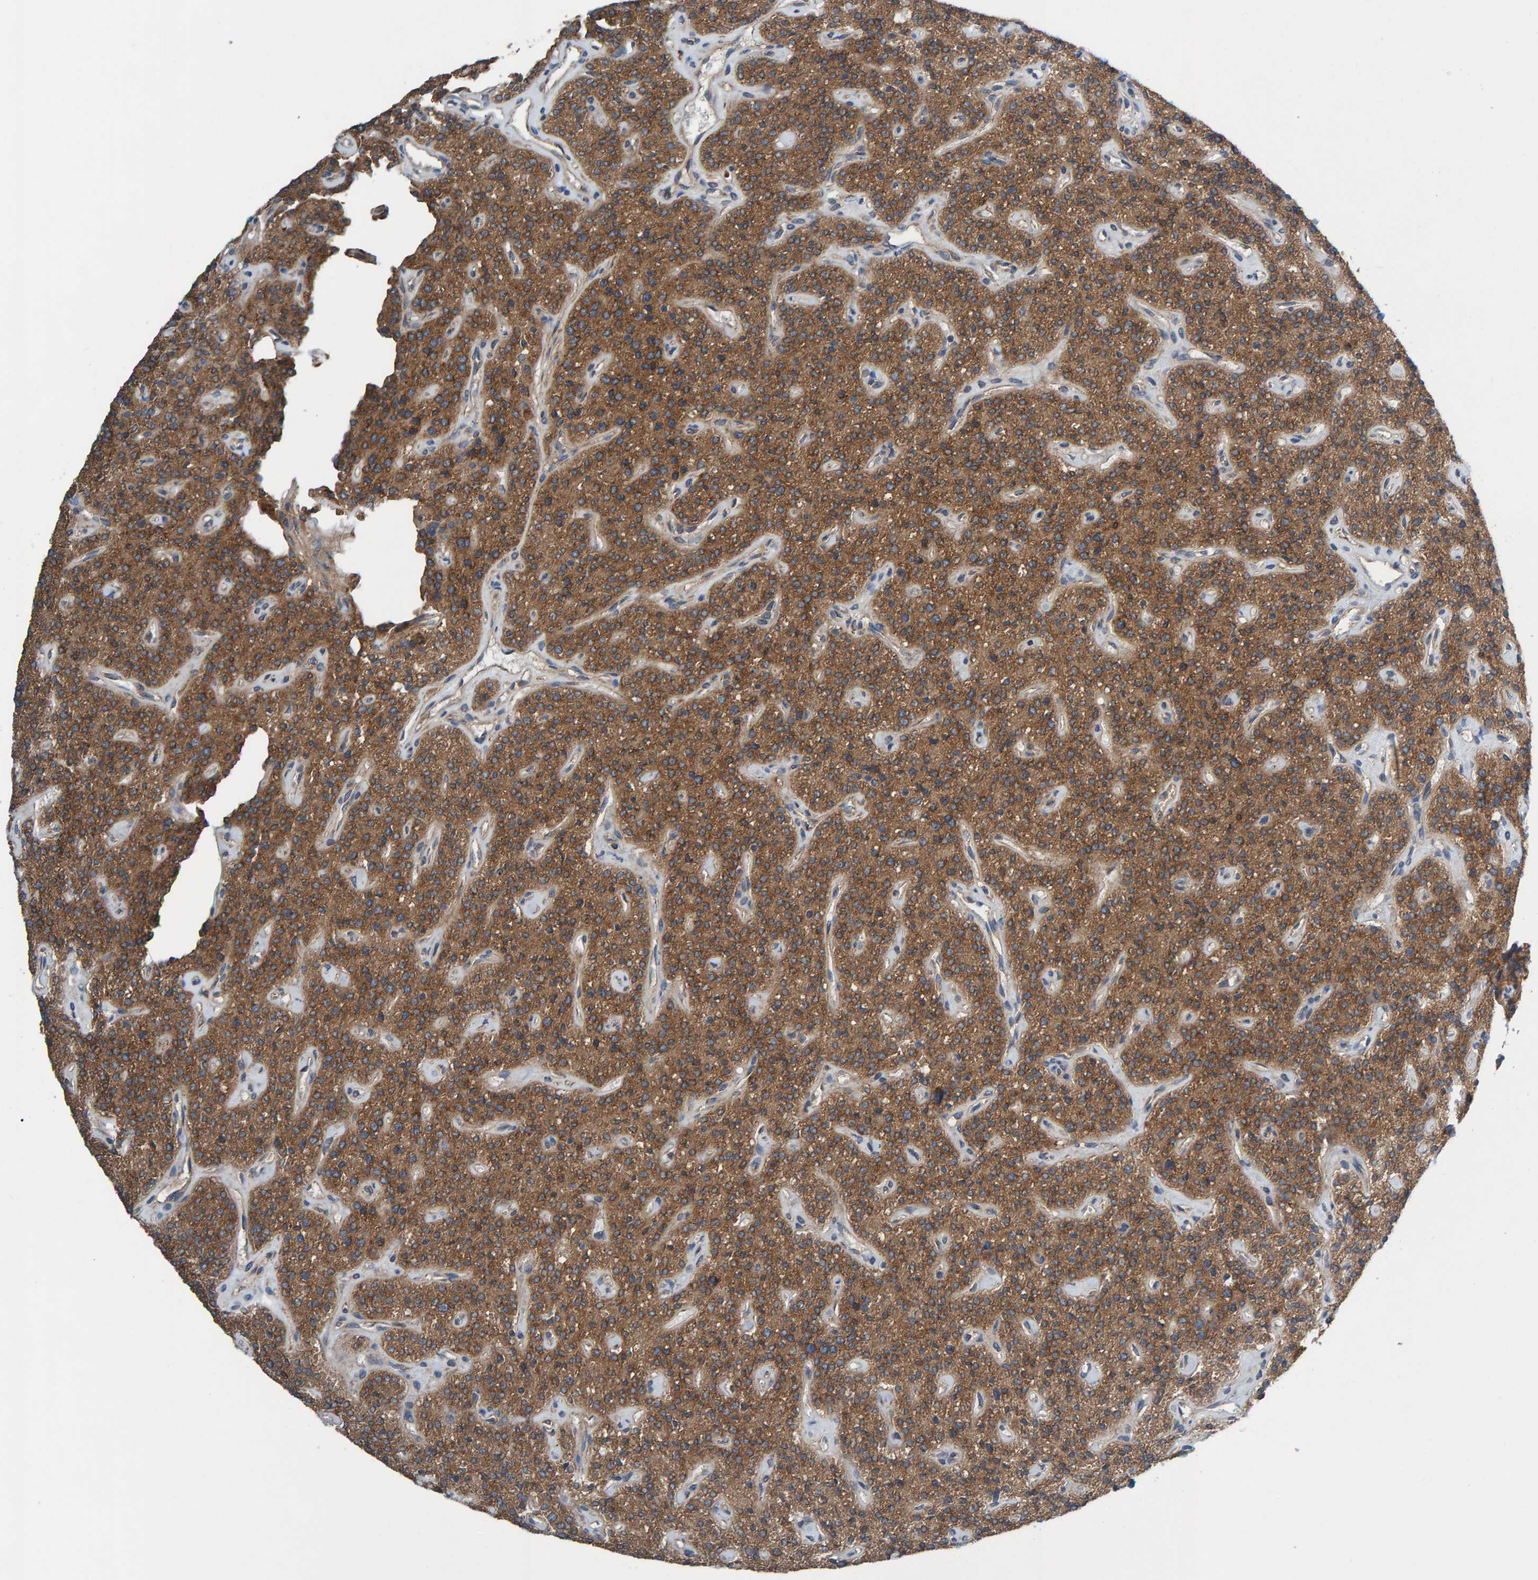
{"staining": {"intensity": "strong", "quantity": ">75%", "location": "cytoplasmic/membranous"}, "tissue": "parathyroid gland", "cell_type": "Glandular cells", "image_type": "normal", "snomed": [{"axis": "morphology", "description": "Normal tissue, NOS"}, {"axis": "topography", "description": "Parathyroid gland"}], "caption": "Glandular cells display high levels of strong cytoplasmic/membranous positivity in approximately >75% of cells in unremarkable parathyroid gland.", "gene": "MKLN1", "patient": {"sex": "male", "age": 46}}